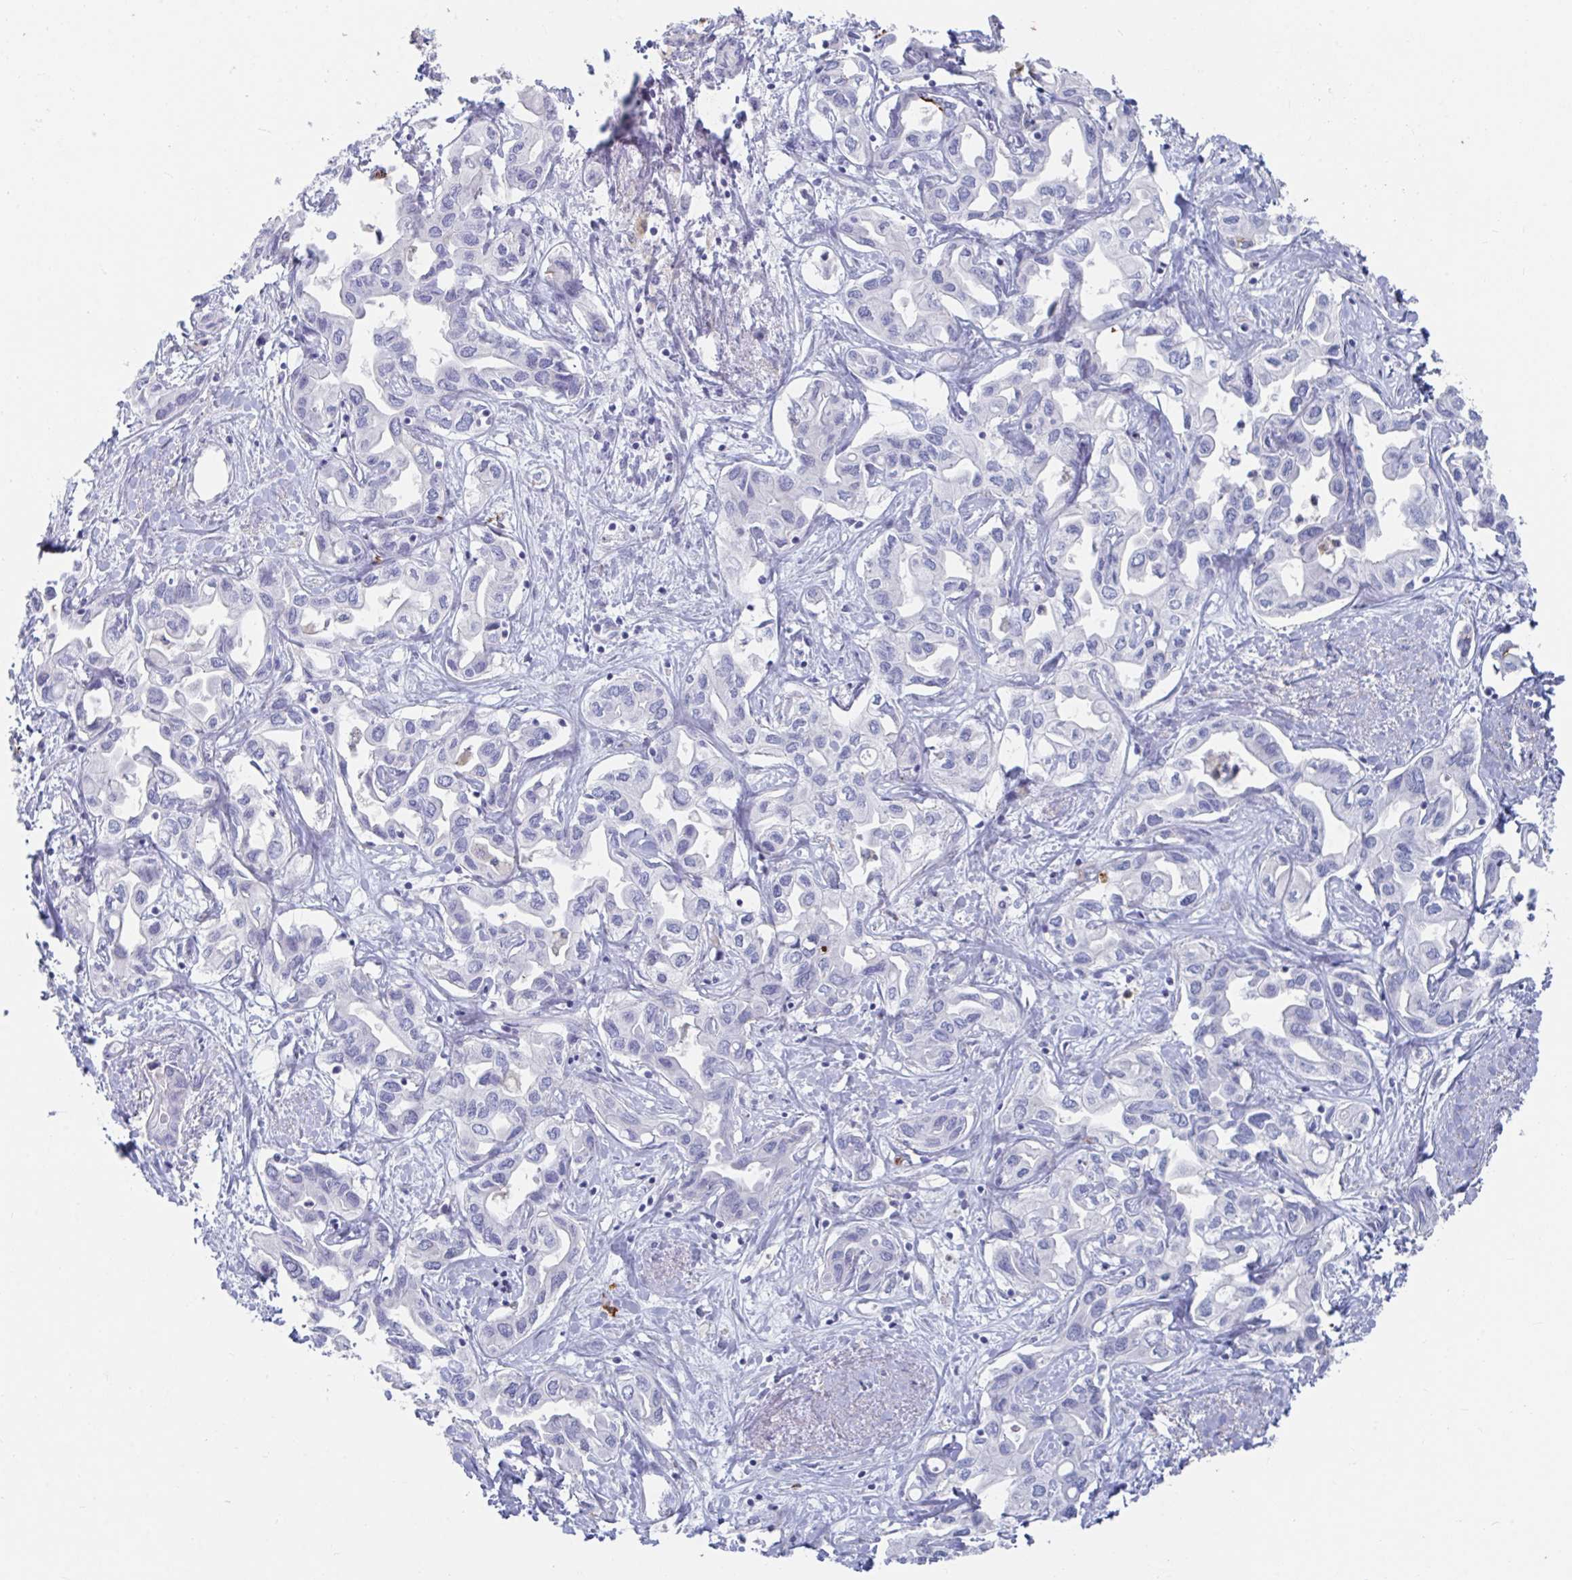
{"staining": {"intensity": "negative", "quantity": "none", "location": "none"}, "tissue": "liver cancer", "cell_type": "Tumor cells", "image_type": "cancer", "snomed": [{"axis": "morphology", "description": "Cholangiocarcinoma"}, {"axis": "topography", "description": "Liver"}], "caption": "This histopathology image is of cholangiocarcinoma (liver) stained with IHC to label a protein in brown with the nuclei are counter-stained blue. There is no staining in tumor cells.", "gene": "KCNK5", "patient": {"sex": "female", "age": 64}}